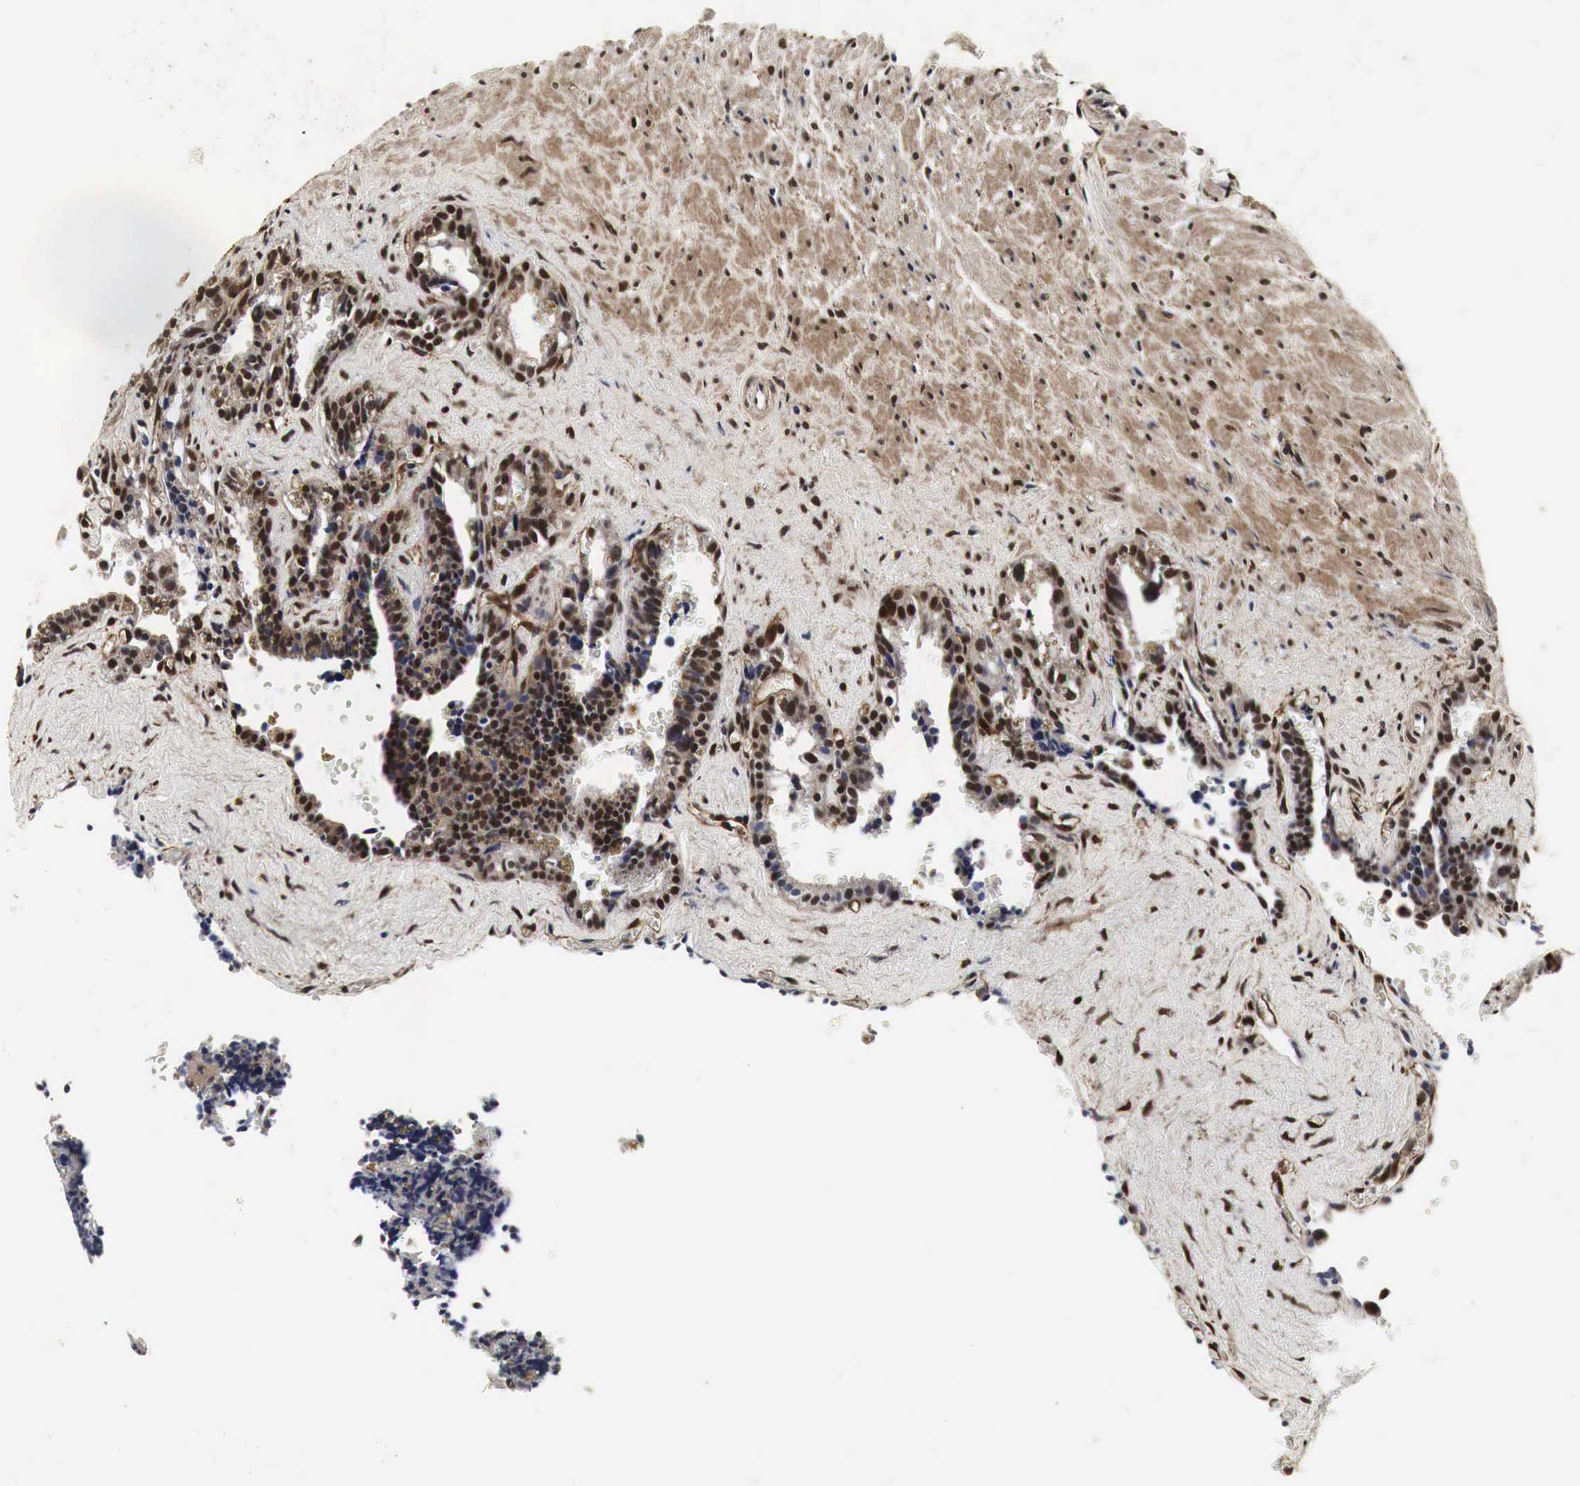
{"staining": {"intensity": "strong", "quantity": ">75%", "location": "nuclear"}, "tissue": "seminal vesicle", "cell_type": "Glandular cells", "image_type": "normal", "snomed": [{"axis": "morphology", "description": "Normal tissue, NOS"}, {"axis": "topography", "description": "Seminal veicle"}], "caption": "Seminal vesicle stained with IHC reveals strong nuclear expression in approximately >75% of glandular cells. The staining was performed using DAB, with brown indicating positive protein expression. Nuclei are stained blue with hematoxylin.", "gene": "SPIN1", "patient": {"sex": "male", "age": 60}}